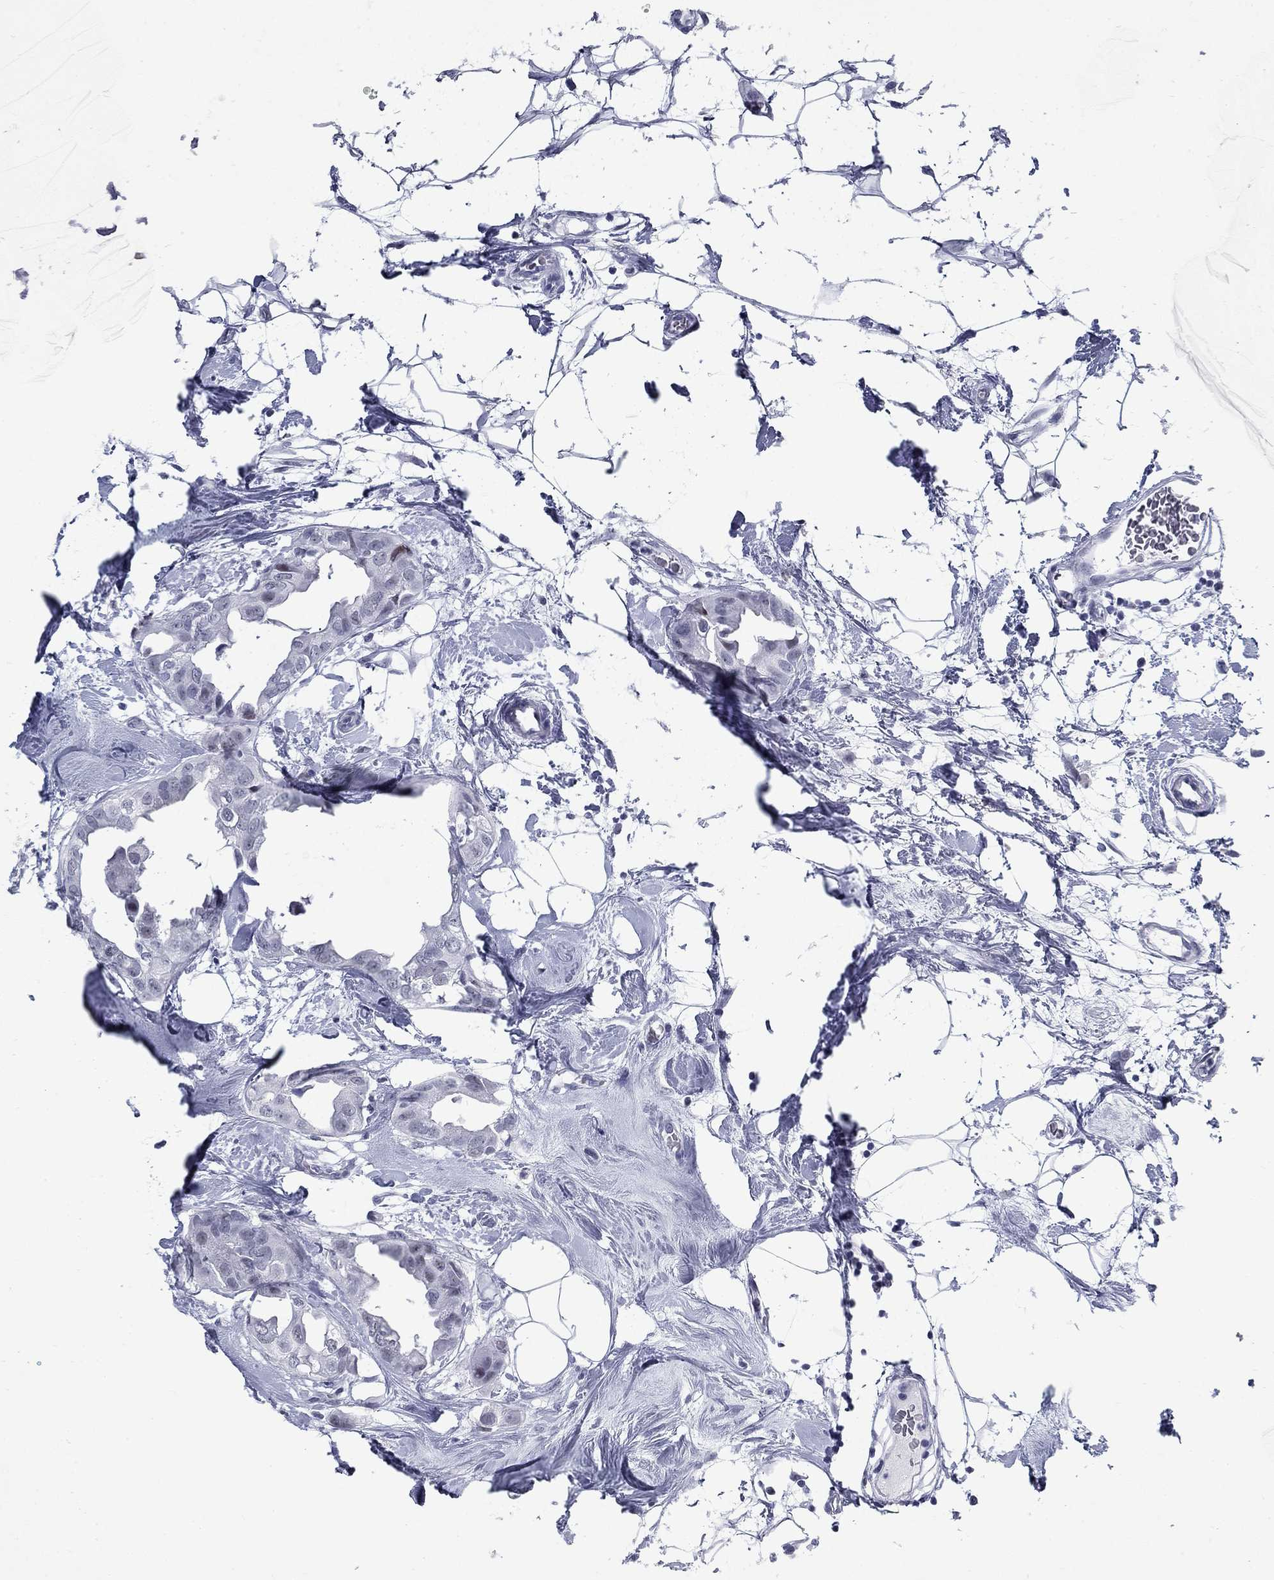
{"staining": {"intensity": "negative", "quantity": "none", "location": "none"}, "tissue": "breast cancer", "cell_type": "Tumor cells", "image_type": "cancer", "snomed": [{"axis": "morphology", "description": "Normal tissue, NOS"}, {"axis": "morphology", "description": "Duct carcinoma"}, {"axis": "topography", "description": "Breast"}], "caption": "DAB (3,3'-diaminobenzidine) immunohistochemical staining of human breast cancer reveals no significant positivity in tumor cells. (DAB (3,3'-diaminobenzidine) immunohistochemistry (IHC), high magnification).", "gene": "ASF1B", "patient": {"sex": "female", "age": 40}}